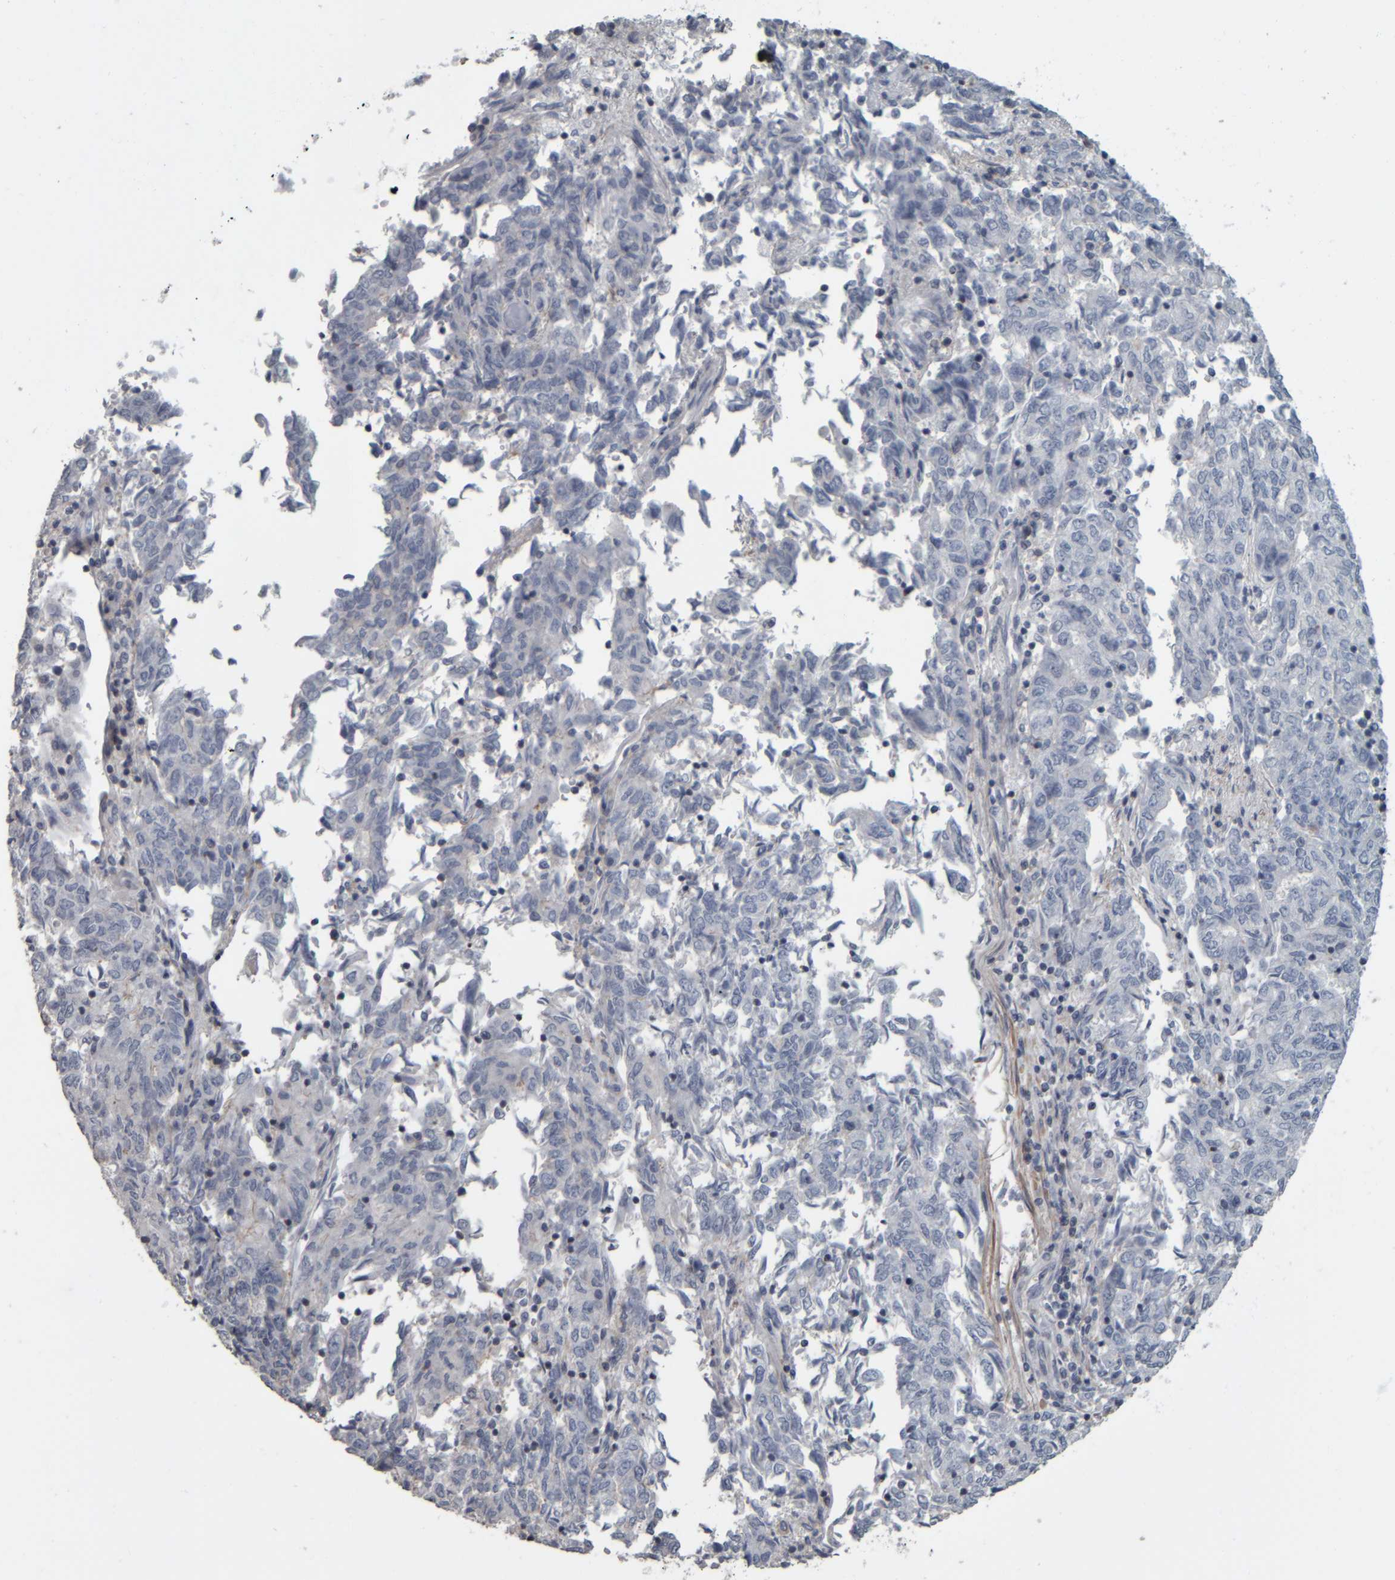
{"staining": {"intensity": "negative", "quantity": "none", "location": "none"}, "tissue": "endometrial cancer", "cell_type": "Tumor cells", "image_type": "cancer", "snomed": [{"axis": "morphology", "description": "Adenocarcinoma, NOS"}, {"axis": "topography", "description": "Endometrium"}], "caption": "There is no significant expression in tumor cells of endometrial cancer.", "gene": "CAVIN4", "patient": {"sex": "female", "age": 80}}